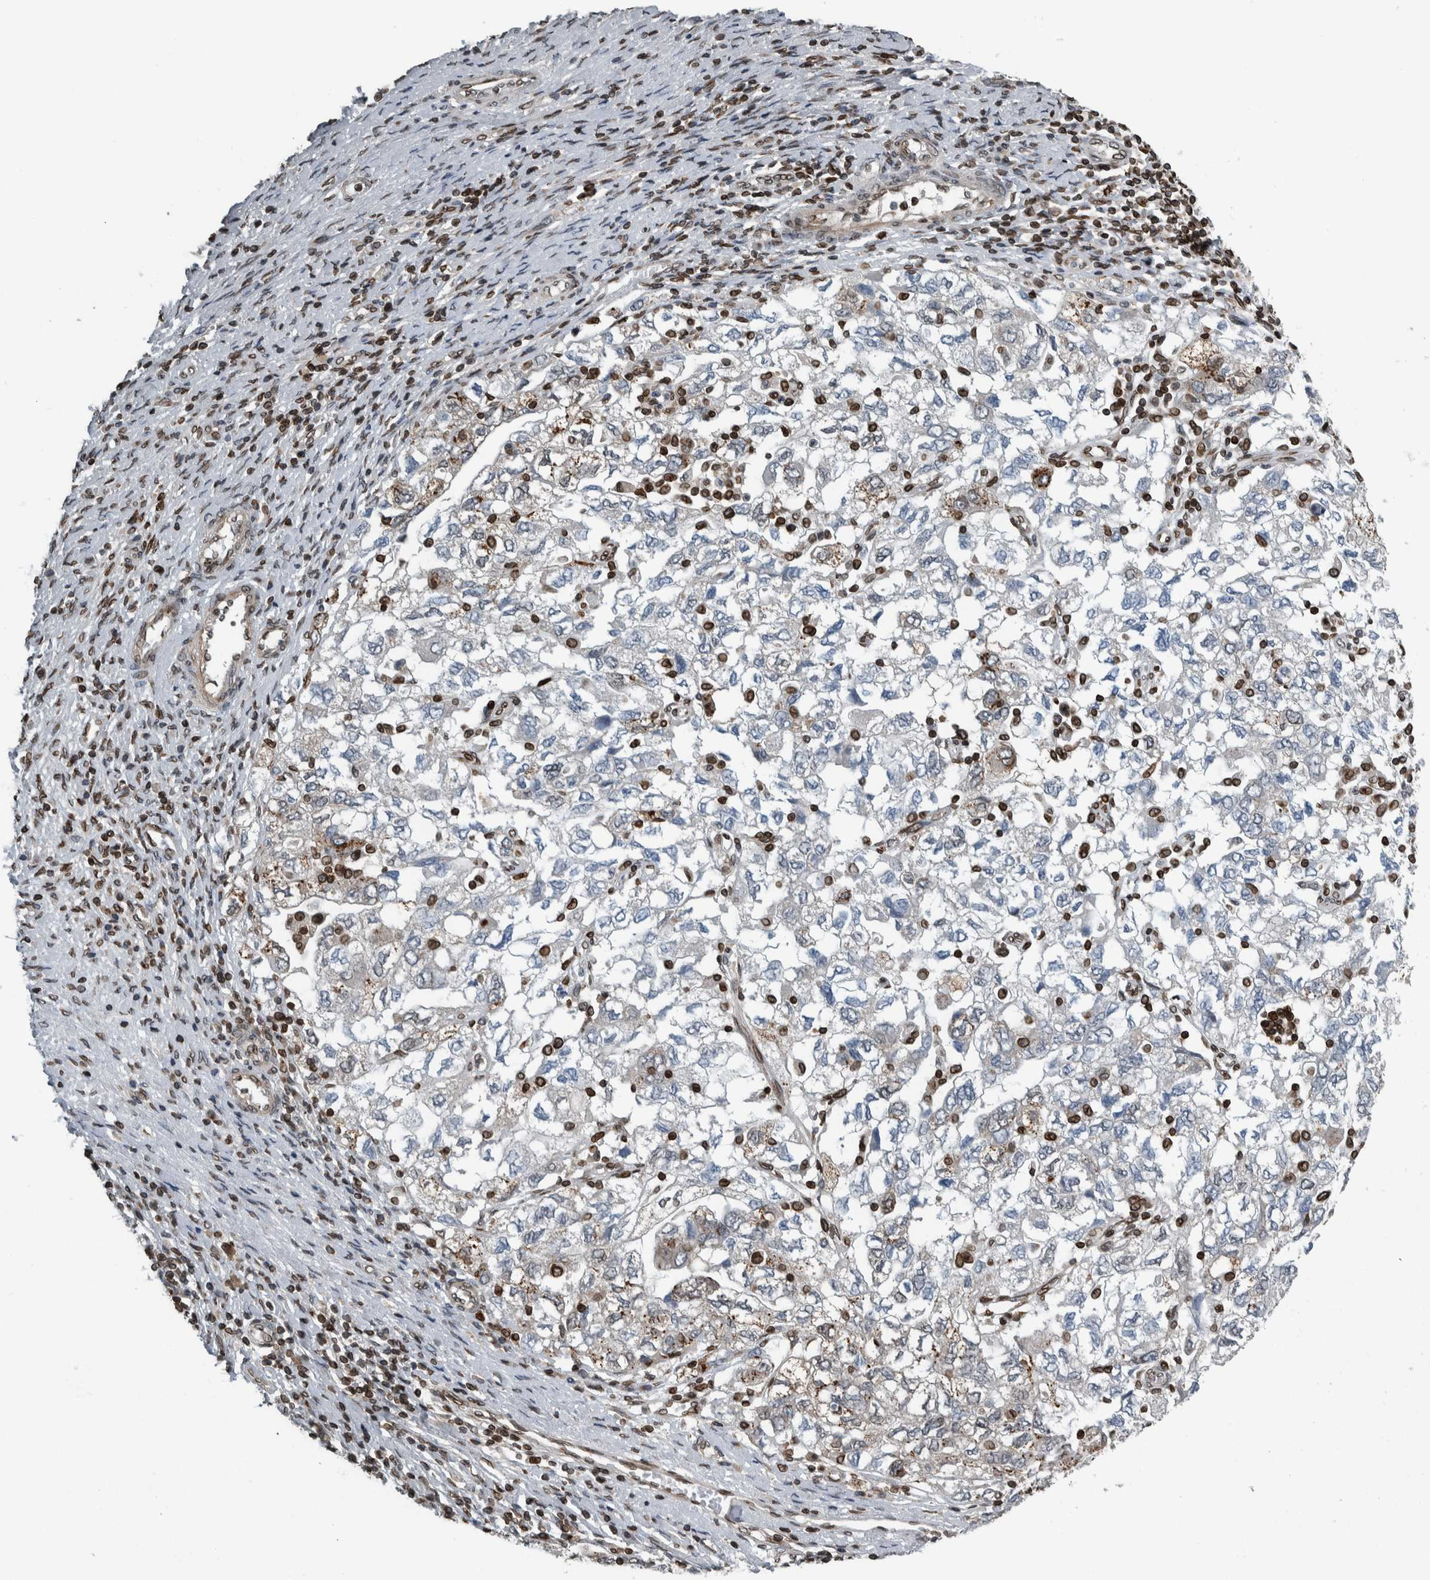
{"staining": {"intensity": "negative", "quantity": "none", "location": "none"}, "tissue": "ovarian cancer", "cell_type": "Tumor cells", "image_type": "cancer", "snomed": [{"axis": "morphology", "description": "Carcinoma, NOS"}, {"axis": "morphology", "description": "Cystadenocarcinoma, serous, NOS"}, {"axis": "topography", "description": "Ovary"}], "caption": "DAB immunohistochemical staining of ovarian cancer (carcinoma) shows no significant staining in tumor cells.", "gene": "FAM135B", "patient": {"sex": "female", "age": 69}}